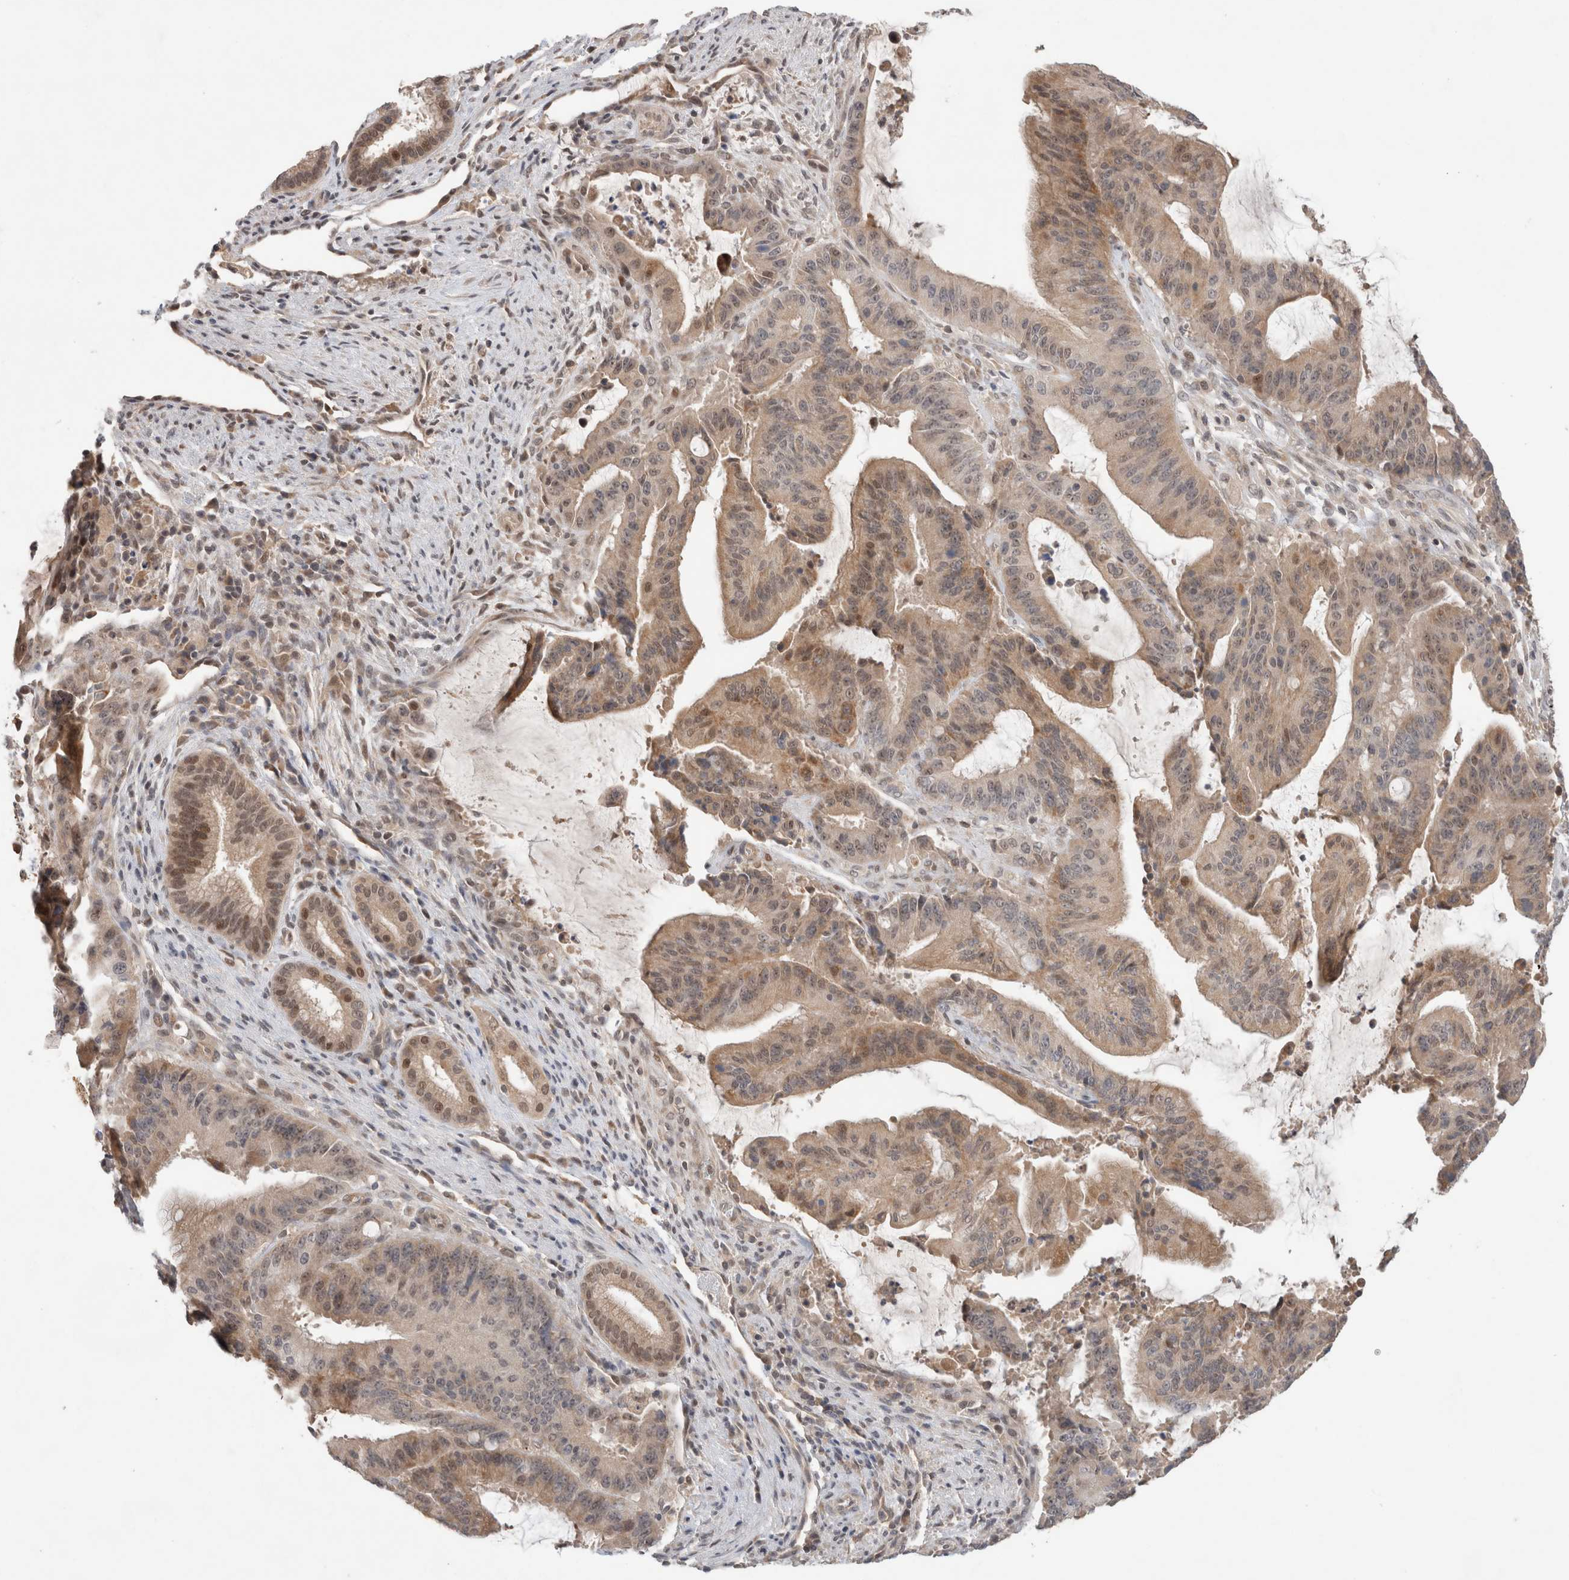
{"staining": {"intensity": "weak", "quantity": ">75%", "location": "cytoplasmic/membranous,nuclear"}, "tissue": "liver cancer", "cell_type": "Tumor cells", "image_type": "cancer", "snomed": [{"axis": "morphology", "description": "Normal tissue, NOS"}, {"axis": "morphology", "description": "Cholangiocarcinoma"}, {"axis": "topography", "description": "Liver"}, {"axis": "topography", "description": "Peripheral nerve tissue"}], "caption": "This is an image of immunohistochemistry staining of cholangiocarcinoma (liver), which shows weak expression in the cytoplasmic/membranous and nuclear of tumor cells.", "gene": "SYDE2", "patient": {"sex": "female", "age": 73}}